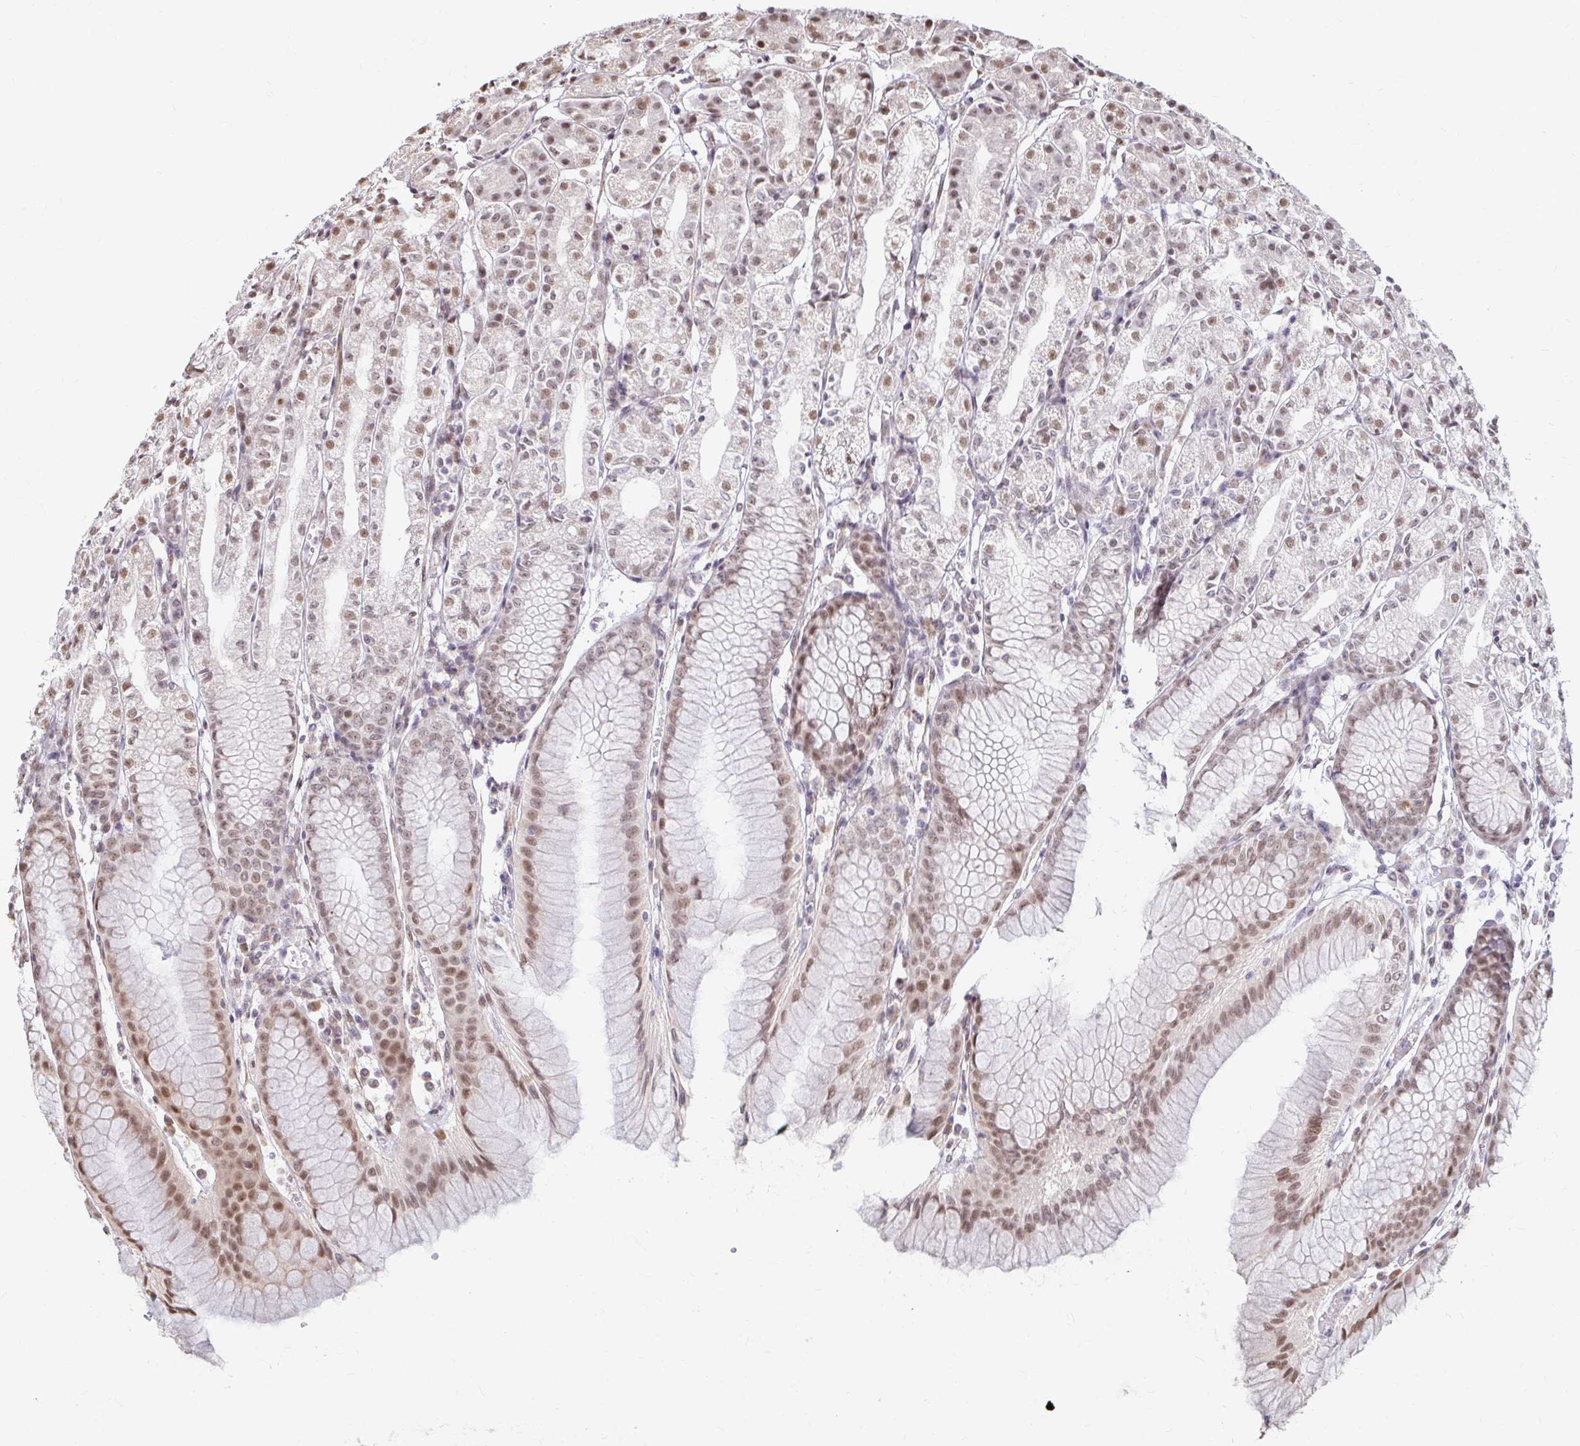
{"staining": {"intensity": "moderate", "quantity": ">75%", "location": "nuclear"}, "tissue": "stomach", "cell_type": "Glandular cells", "image_type": "normal", "snomed": [{"axis": "morphology", "description": "Normal tissue, NOS"}, {"axis": "topography", "description": "Stomach"}], "caption": "Moderate nuclear expression for a protein is appreciated in approximately >75% of glandular cells of unremarkable stomach using immunohistochemistry (IHC).", "gene": "HNRNPU", "patient": {"sex": "female", "age": 57}}